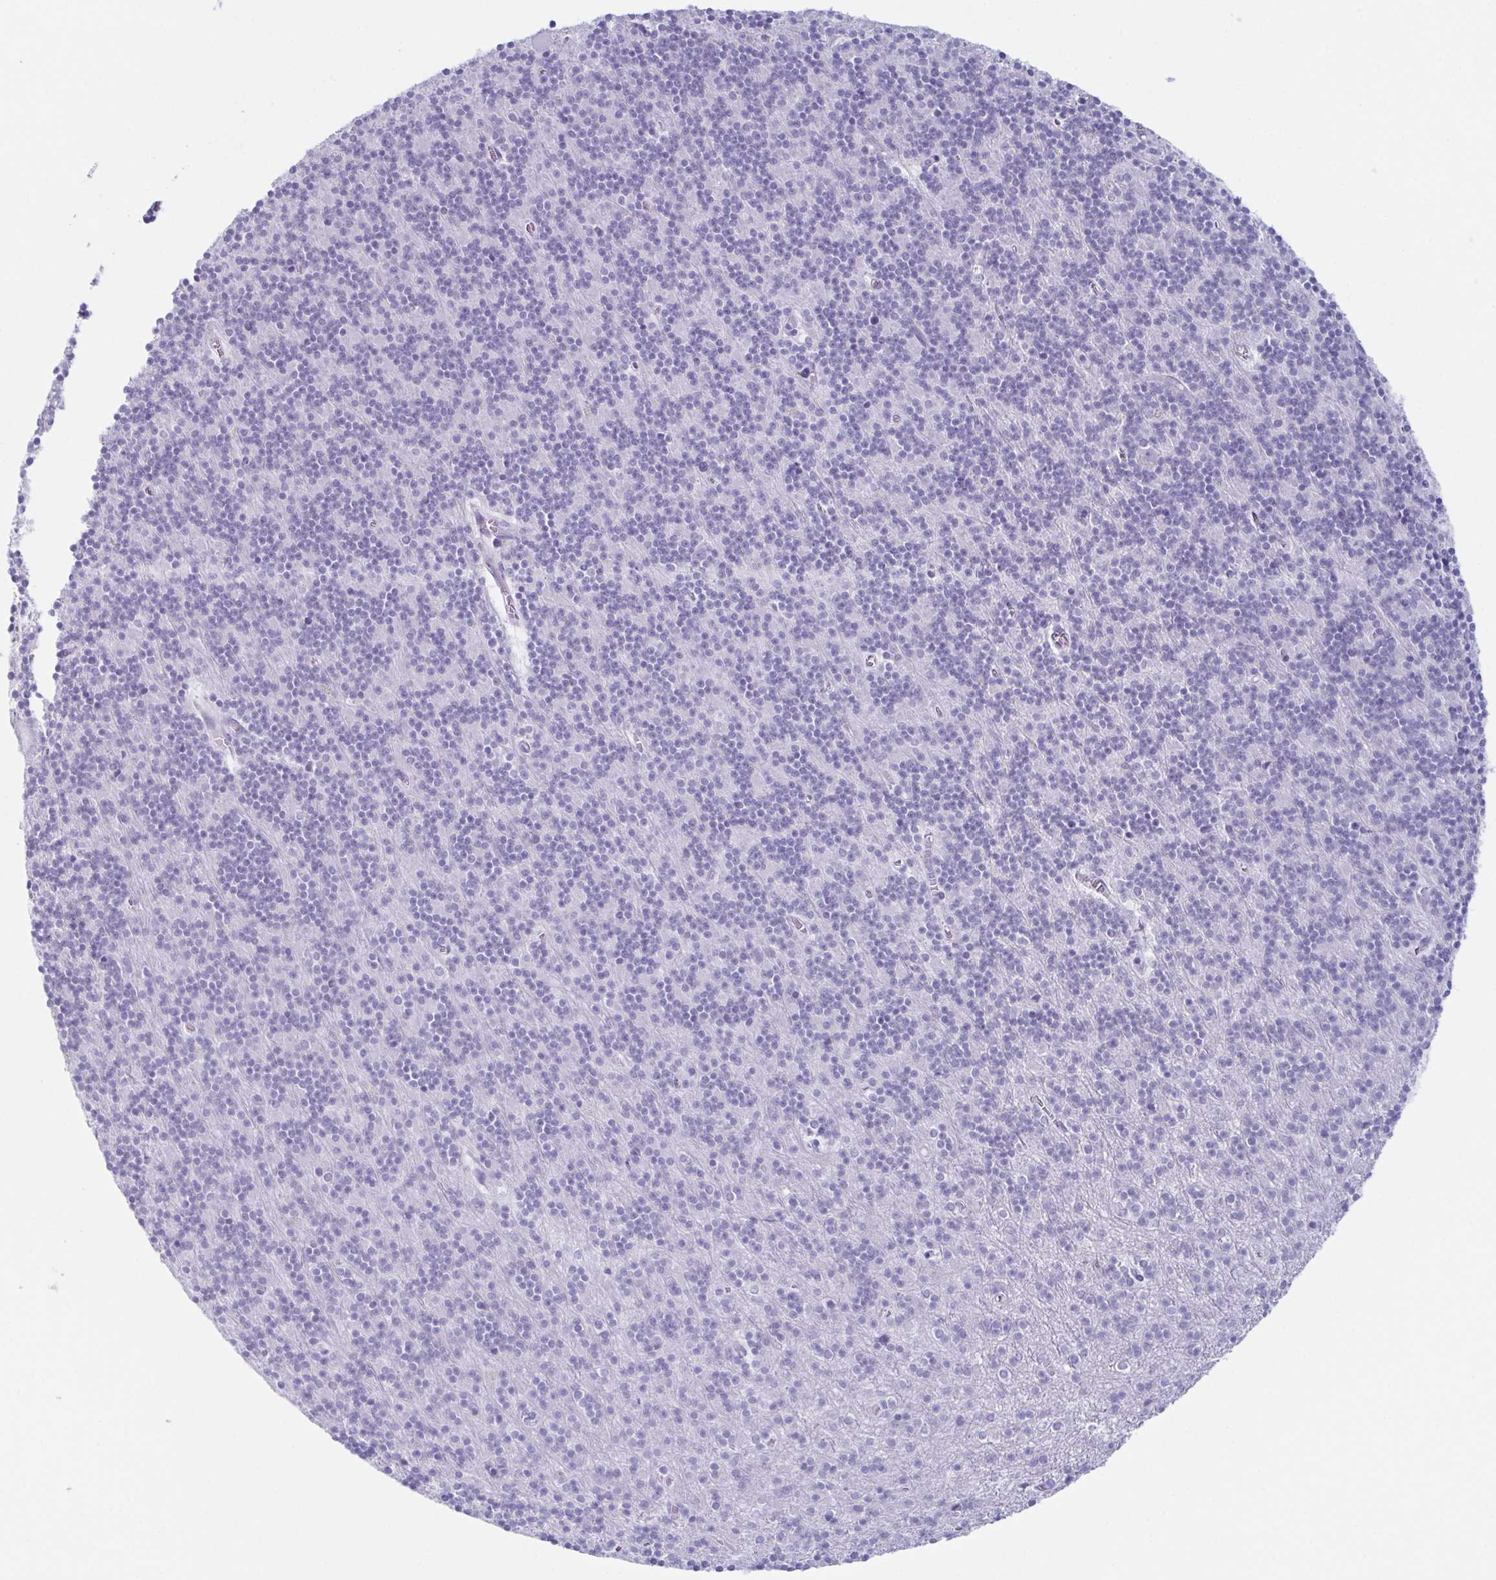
{"staining": {"intensity": "negative", "quantity": "none", "location": "none"}, "tissue": "cerebellum", "cell_type": "Cells in granular layer", "image_type": "normal", "snomed": [{"axis": "morphology", "description": "Normal tissue, NOS"}, {"axis": "topography", "description": "Cerebellum"}], "caption": "IHC photomicrograph of unremarkable cerebellum: human cerebellum stained with DAB (3,3'-diaminobenzidine) displays no significant protein positivity in cells in granular layer.", "gene": "ENKUR", "patient": {"sex": "male", "age": 70}}